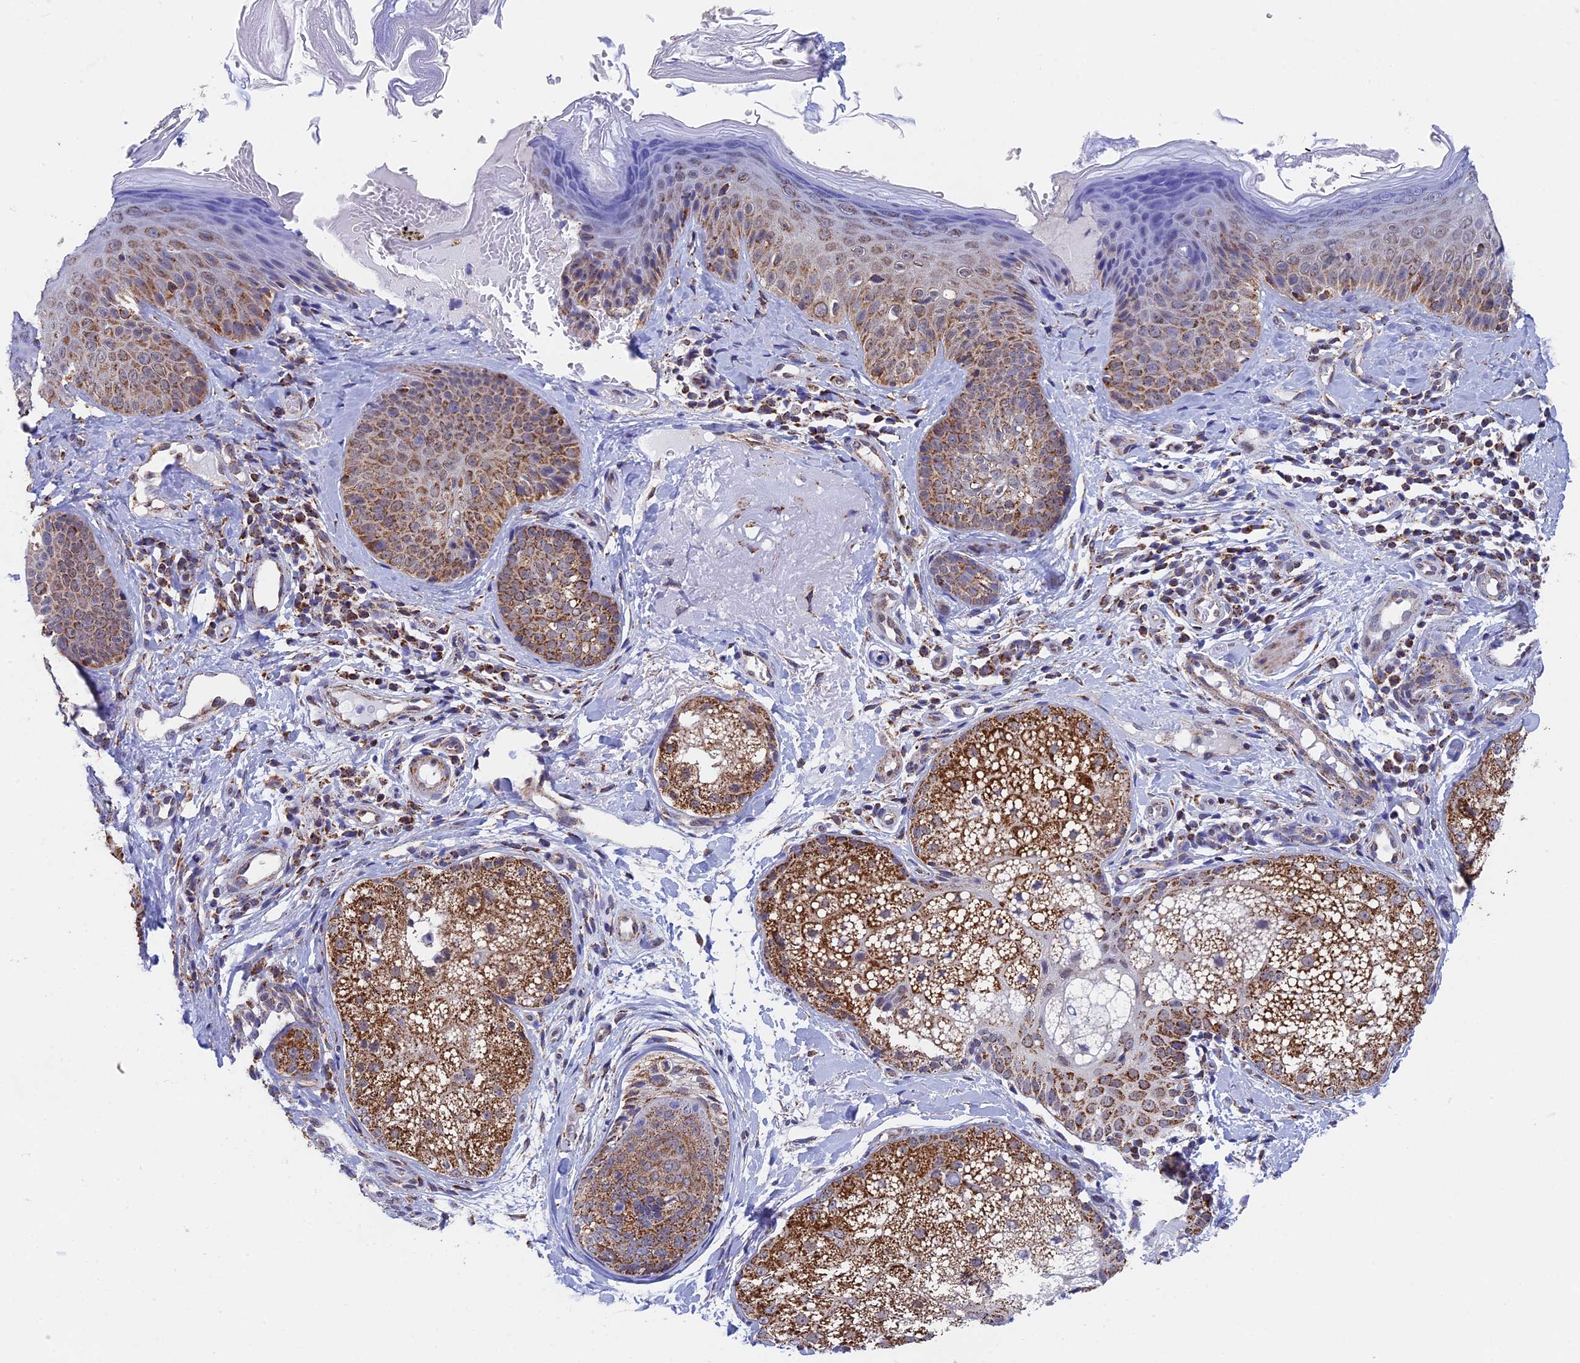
{"staining": {"intensity": "weak", "quantity": "25%-75%", "location": "cytoplasmic/membranous"}, "tissue": "skin", "cell_type": "Fibroblasts", "image_type": "normal", "snomed": [{"axis": "morphology", "description": "Normal tissue, NOS"}, {"axis": "topography", "description": "Skin"}], "caption": "Normal skin shows weak cytoplasmic/membranous positivity in approximately 25%-75% of fibroblasts.", "gene": "CDC16", "patient": {"sex": "male", "age": 57}}